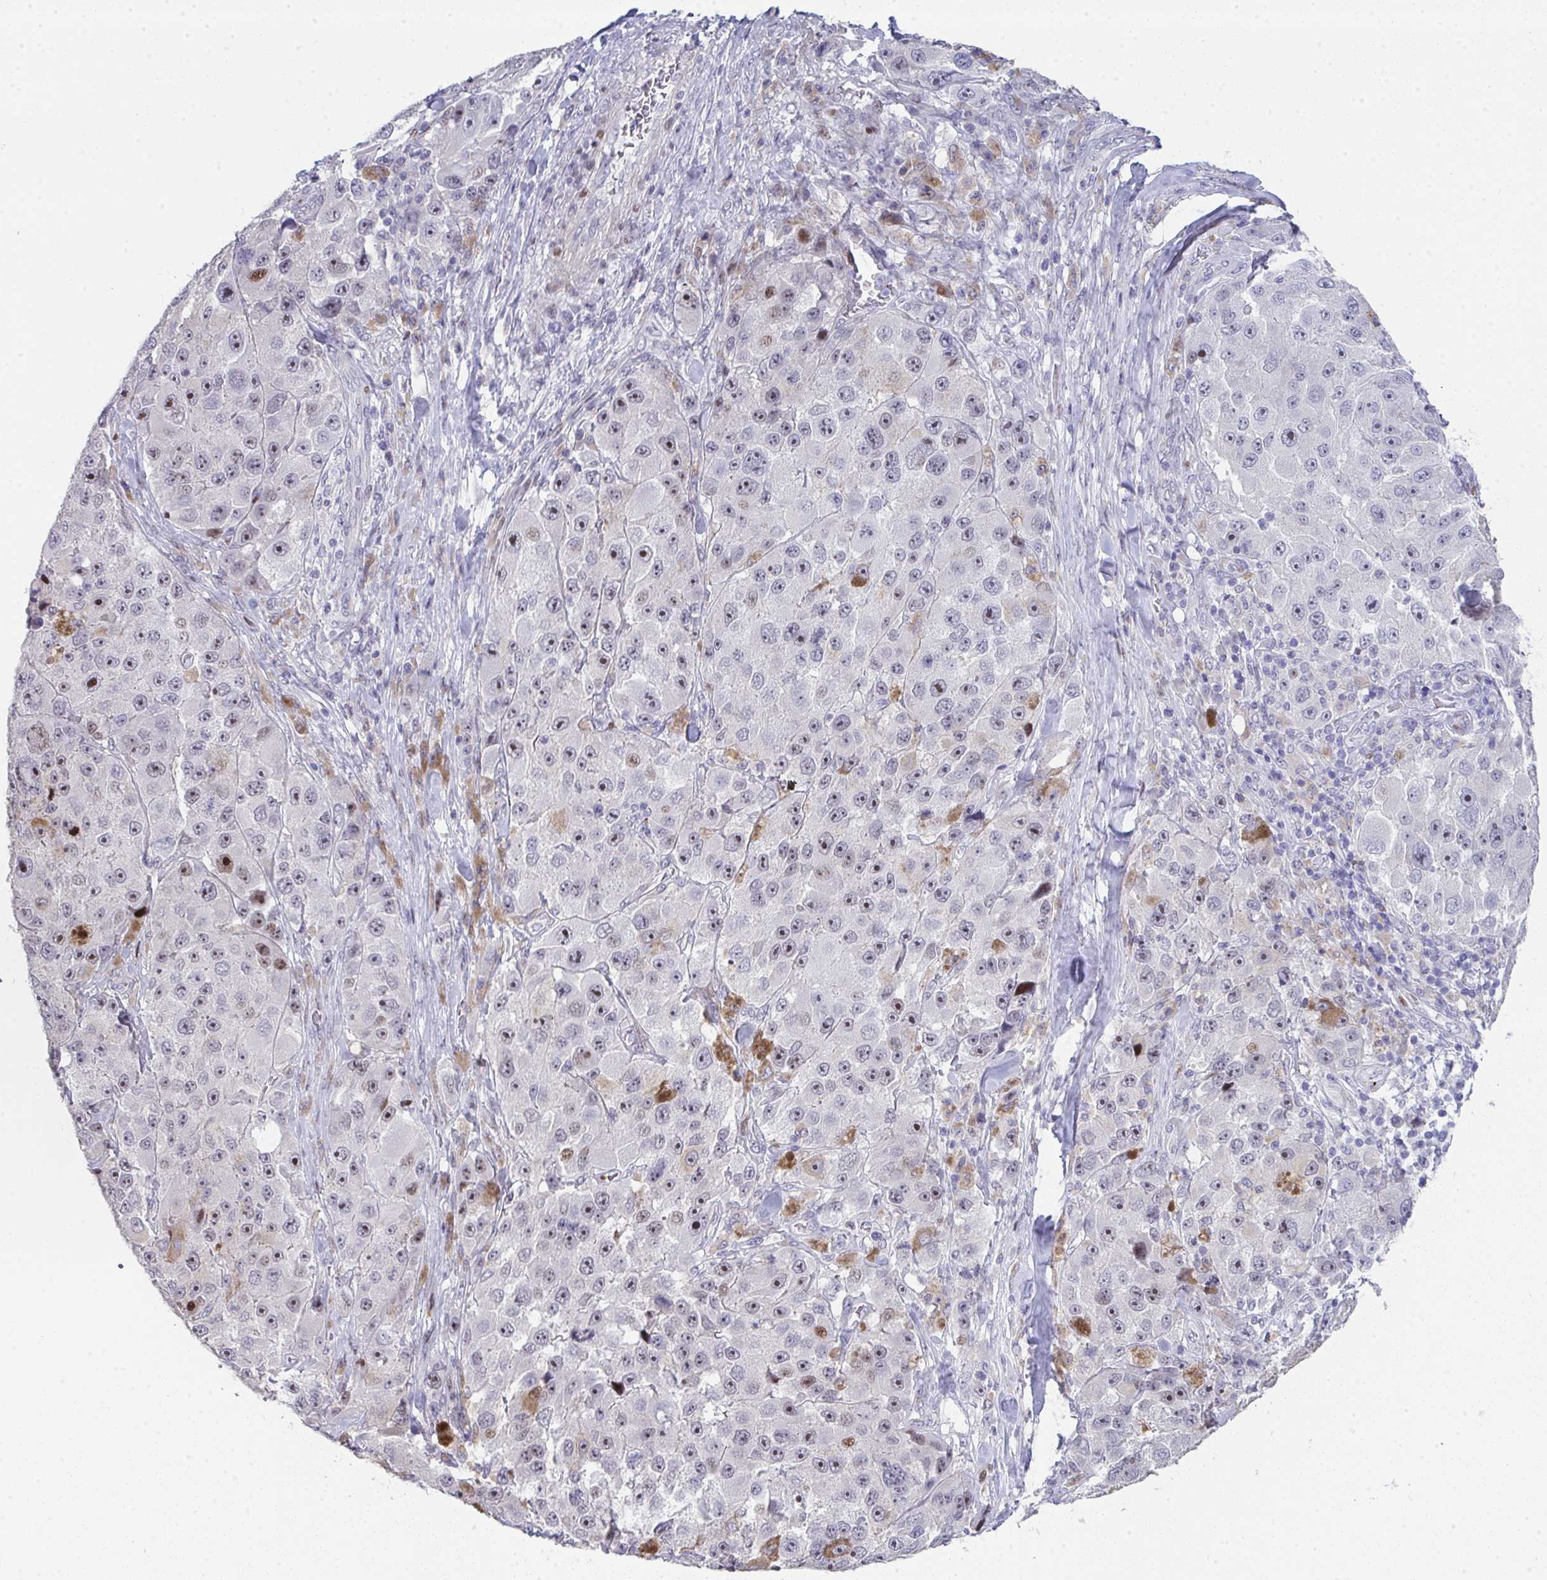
{"staining": {"intensity": "moderate", "quantity": "25%-75%", "location": "nuclear"}, "tissue": "melanoma", "cell_type": "Tumor cells", "image_type": "cancer", "snomed": [{"axis": "morphology", "description": "Malignant melanoma, Metastatic site"}, {"axis": "topography", "description": "Lymph node"}], "caption": "Melanoma stained for a protein displays moderate nuclear positivity in tumor cells. The staining was performed using DAB to visualize the protein expression in brown, while the nuclei were stained in blue with hematoxylin (Magnification: 20x).", "gene": "GALNT16", "patient": {"sex": "male", "age": 62}}